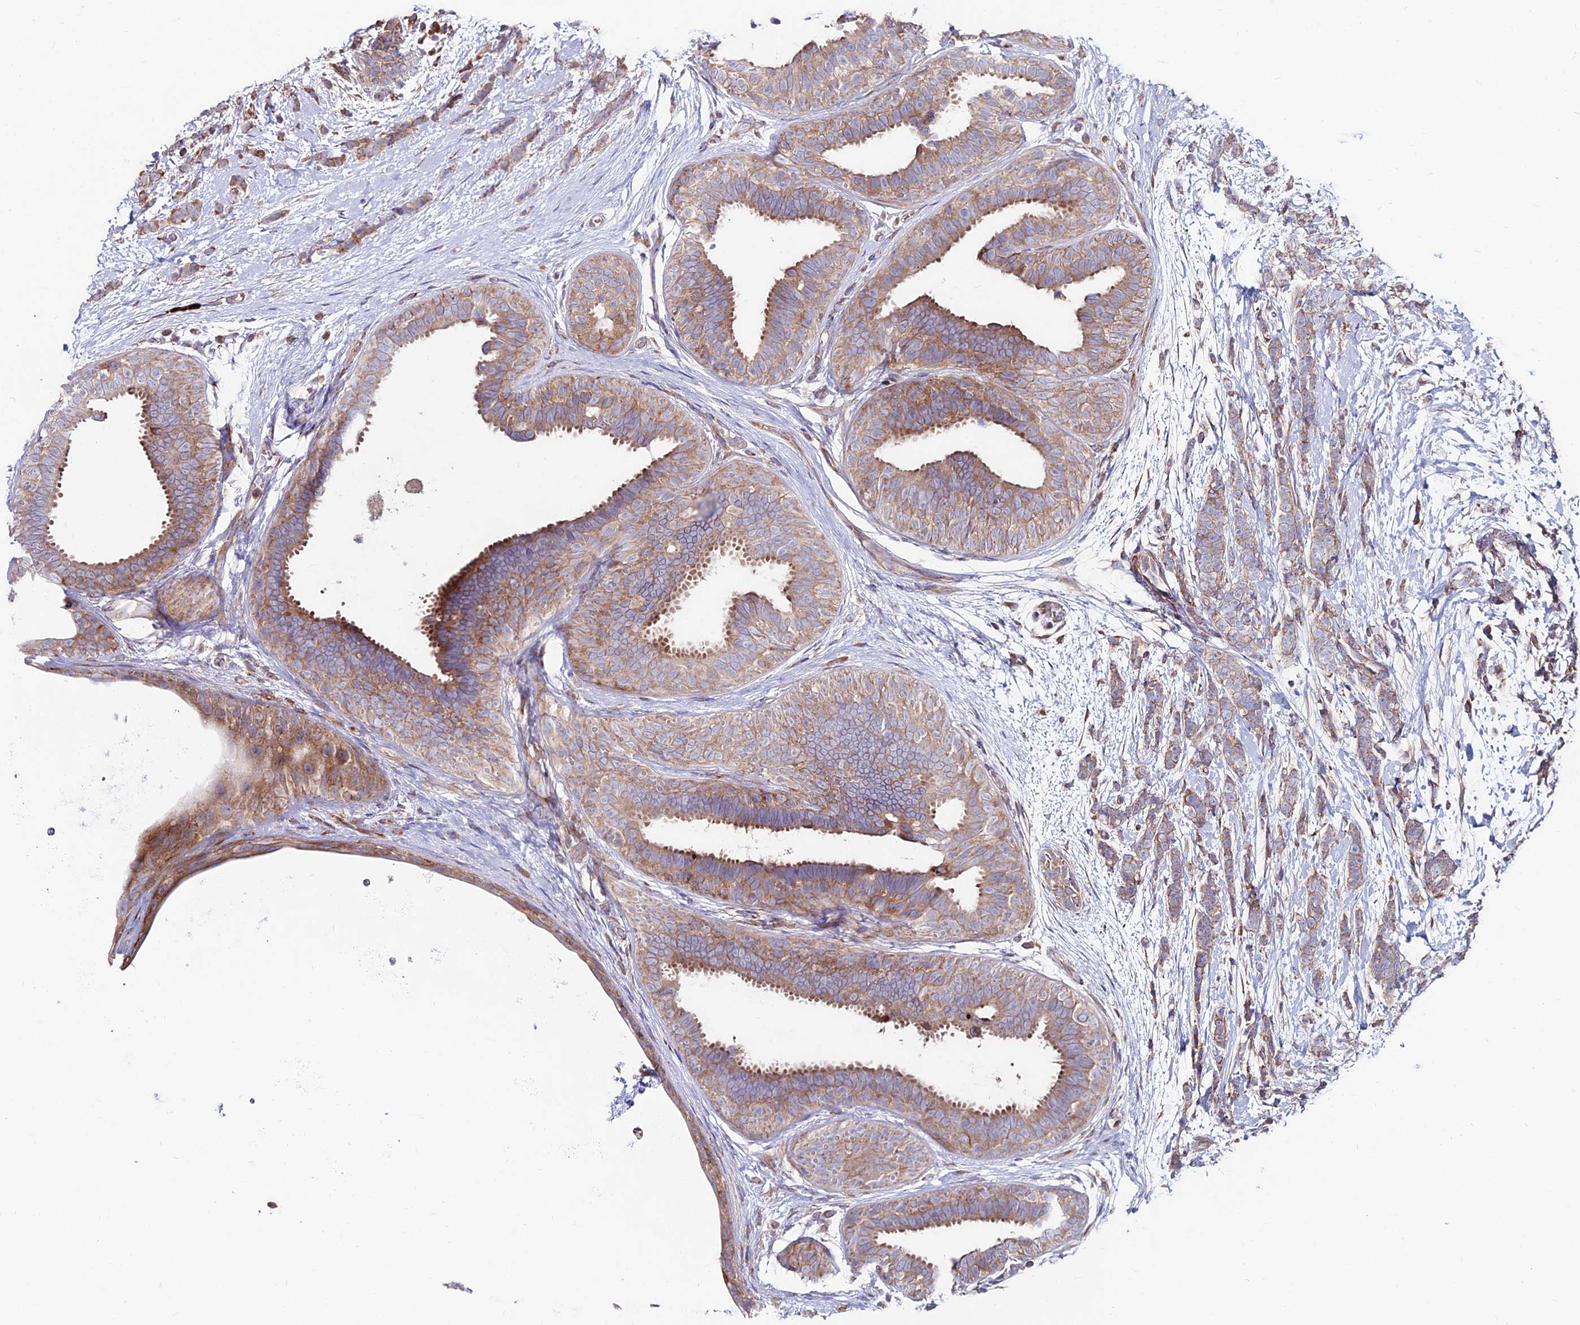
{"staining": {"intensity": "weak", "quantity": ">75%", "location": "cytoplasmic/membranous"}, "tissue": "breast cancer", "cell_type": "Tumor cells", "image_type": "cancer", "snomed": [{"axis": "morphology", "description": "Lobular carcinoma"}, {"axis": "topography", "description": "Breast"}], "caption": "IHC micrograph of neoplastic tissue: breast lobular carcinoma stained using immunohistochemistry (IHC) exhibits low levels of weak protein expression localized specifically in the cytoplasmic/membranous of tumor cells, appearing as a cytoplasmic/membranous brown color.", "gene": "EIF3K", "patient": {"sex": "female", "age": 58}}